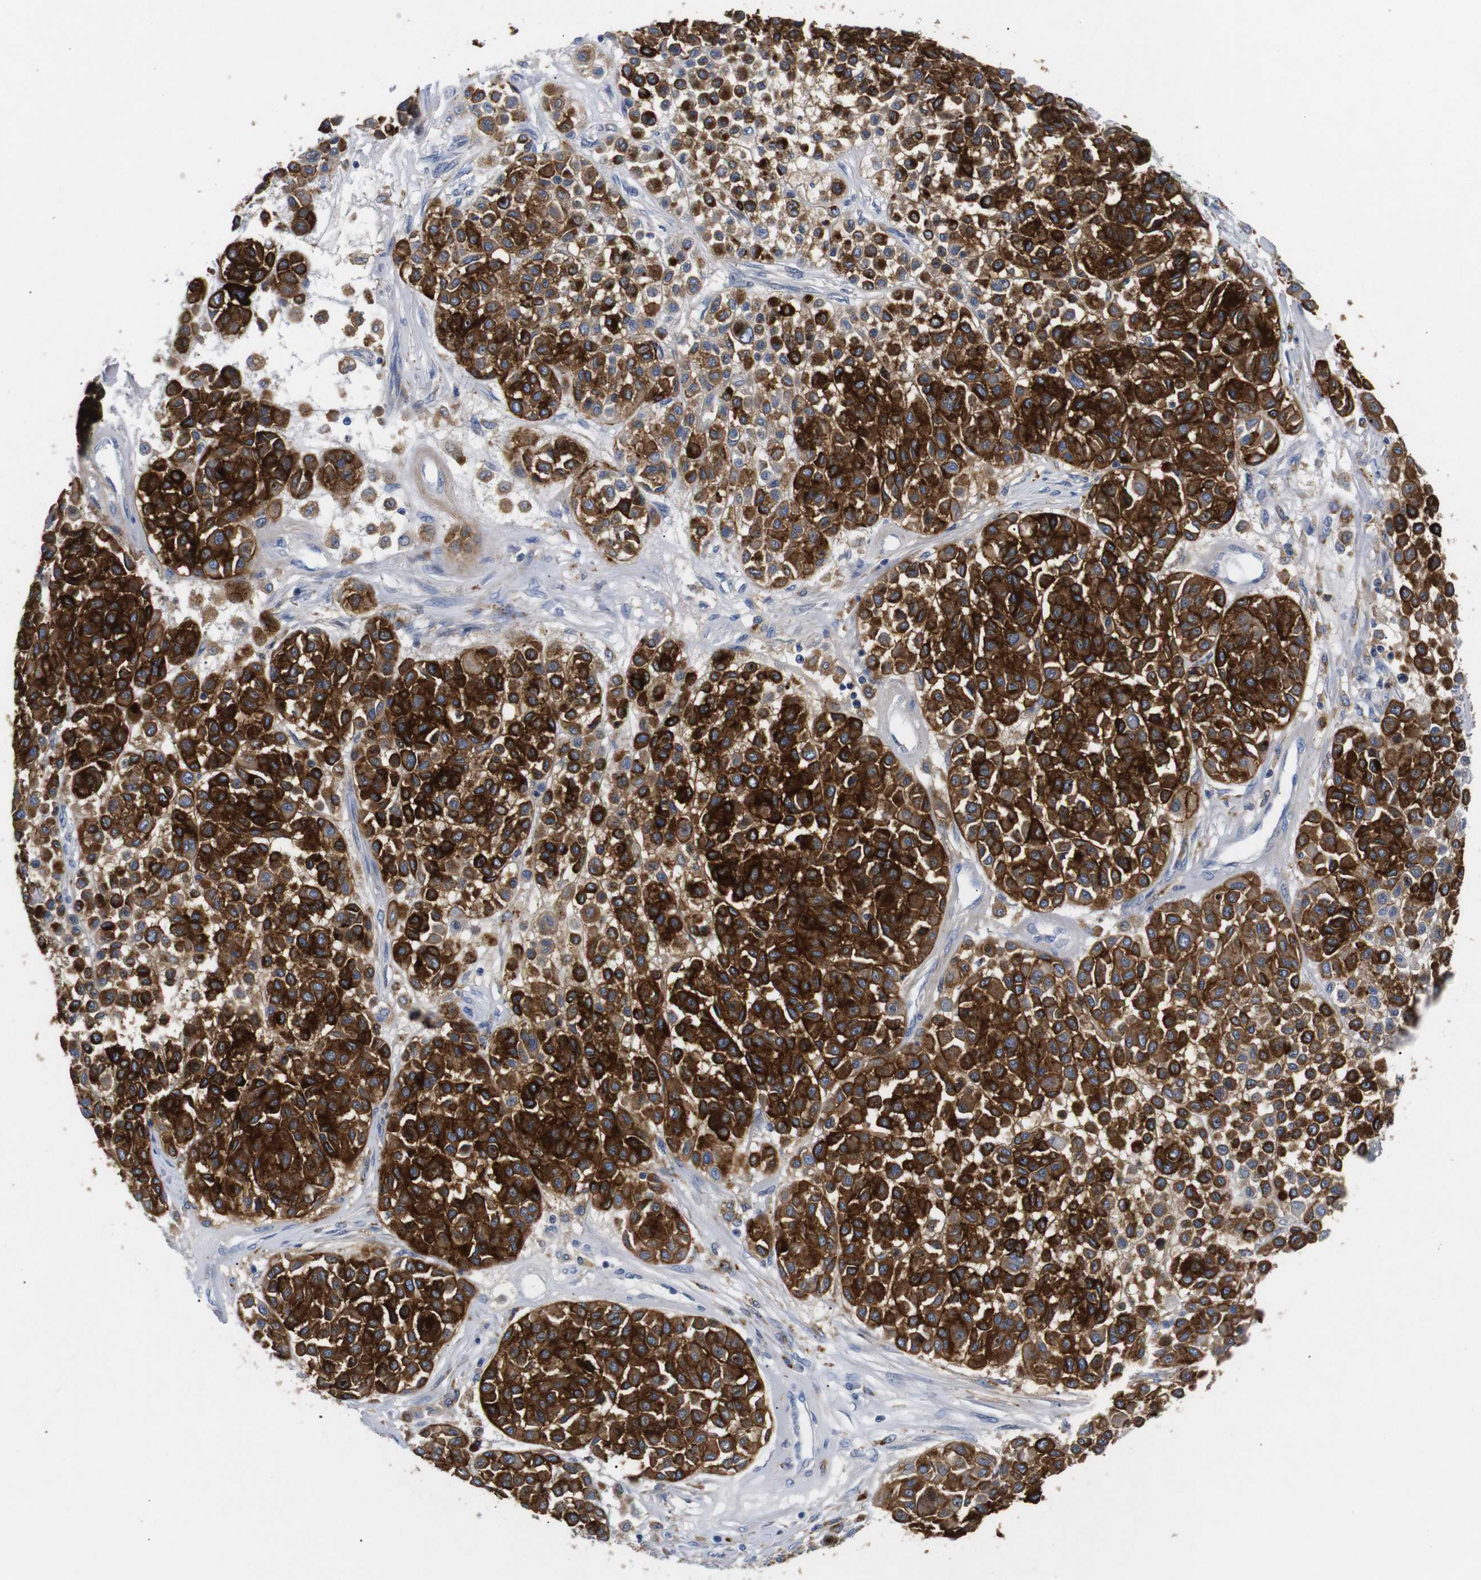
{"staining": {"intensity": "strong", "quantity": ">75%", "location": "cytoplasmic/membranous"}, "tissue": "melanoma", "cell_type": "Tumor cells", "image_type": "cancer", "snomed": [{"axis": "morphology", "description": "Malignant melanoma, Metastatic site"}, {"axis": "topography", "description": "Soft tissue"}], "caption": "Protein staining shows strong cytoplasmic/membranous positivity in approximately >75% of tumor cells in melanoma.", "gene": "SDCBP", "patient": {"sex": "male", "age": 41}}